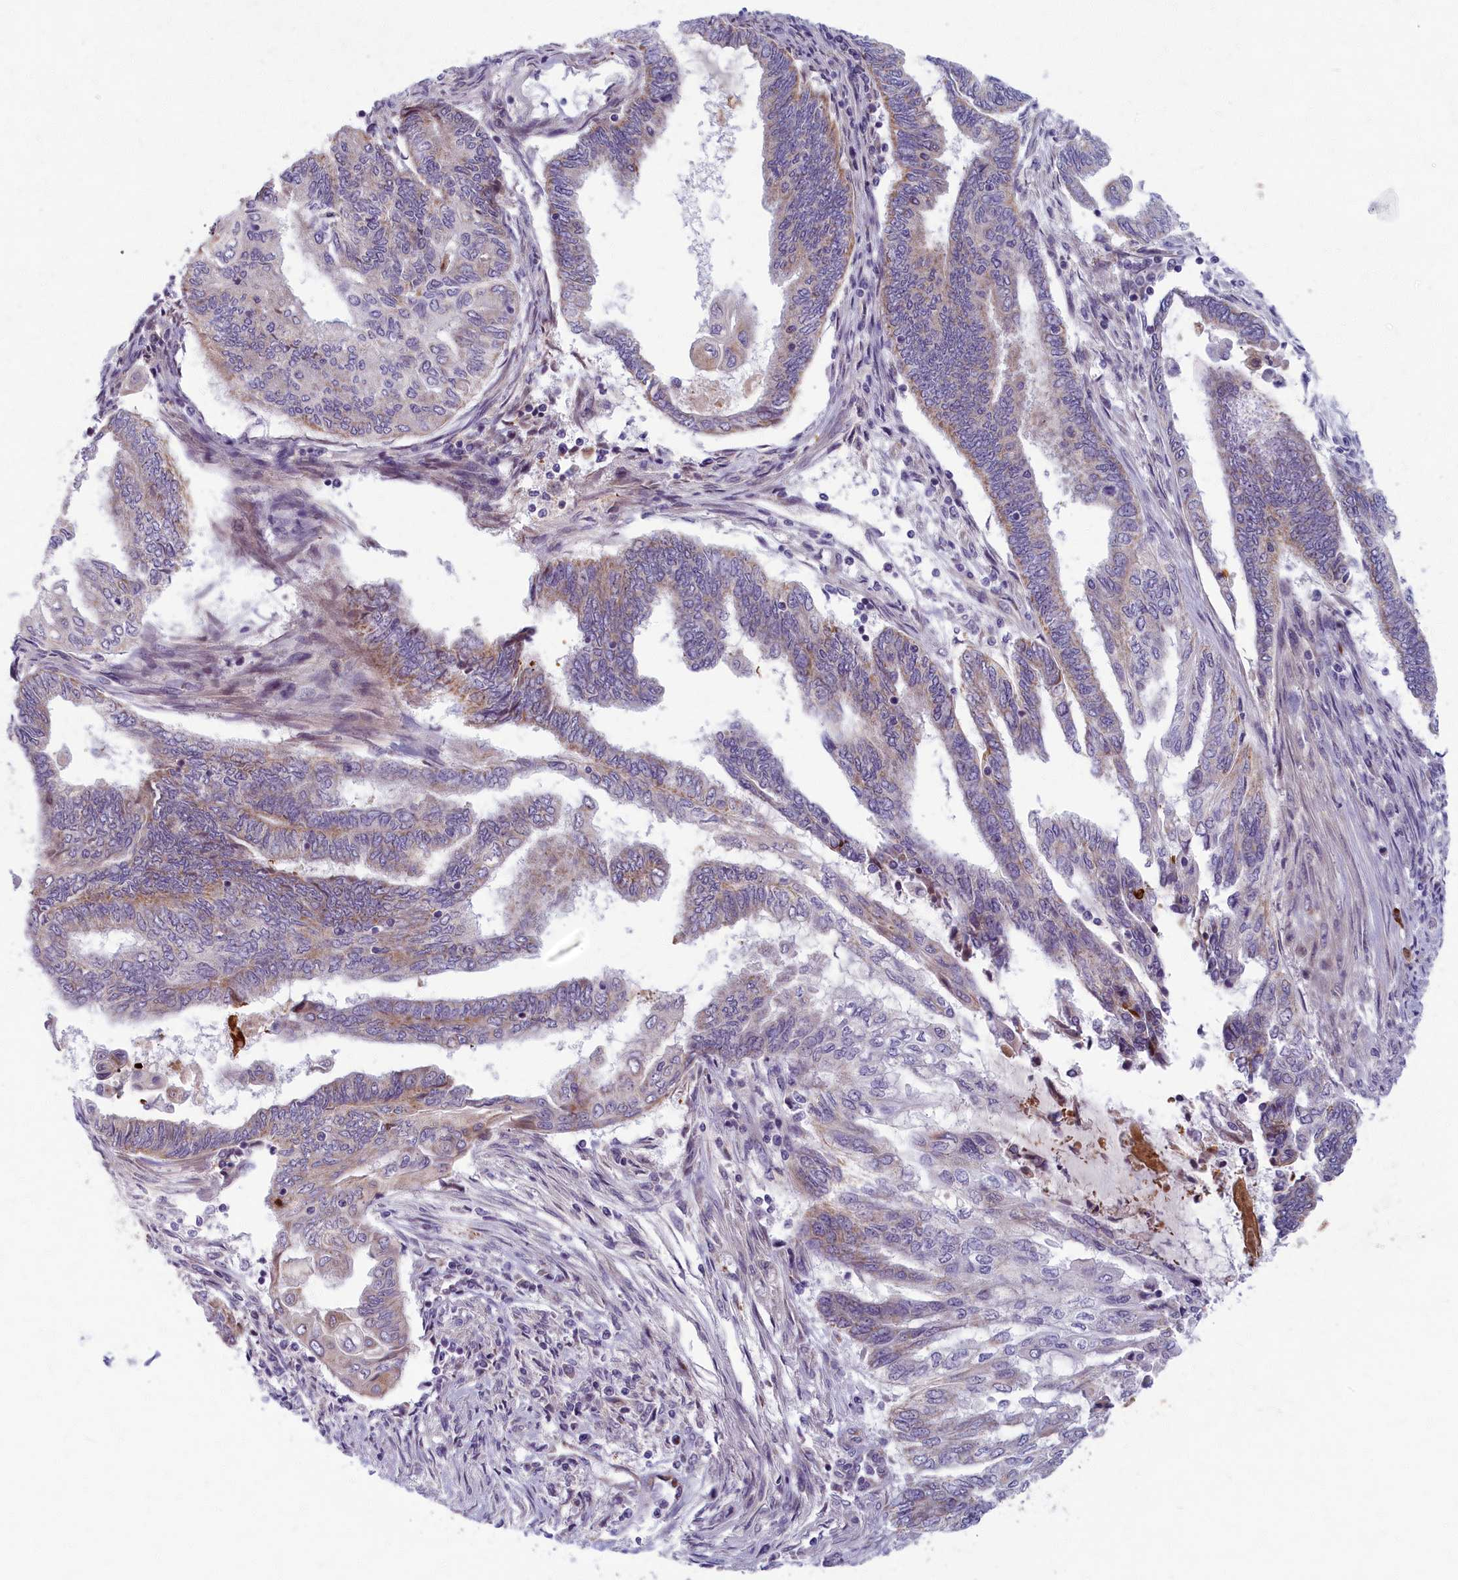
{"staining": {"intensity": "weak", "quantity": "25%-75%", "location": "cytoplasmic/membranous"}, "tissue": "endometrial cancer", "cell_type": "Tumor cells", "image_type": "cancer", "snomed": [{"axis": "morphology", "description": "Adenocarcinoma, NOS"}, {"axis": "topography", "description": "Uterus"}, {"axis": "topography", "description": "Endometrium"}], "caption": "Immunohistochemistry of adenocarcinoma (endometrial) shows low levels of weak cytoplasmic/membranous staining in approximately 25%-75% of tumor cells.", "gene": "MRPS25", "patient": {"sex": "female", "age": 70}}